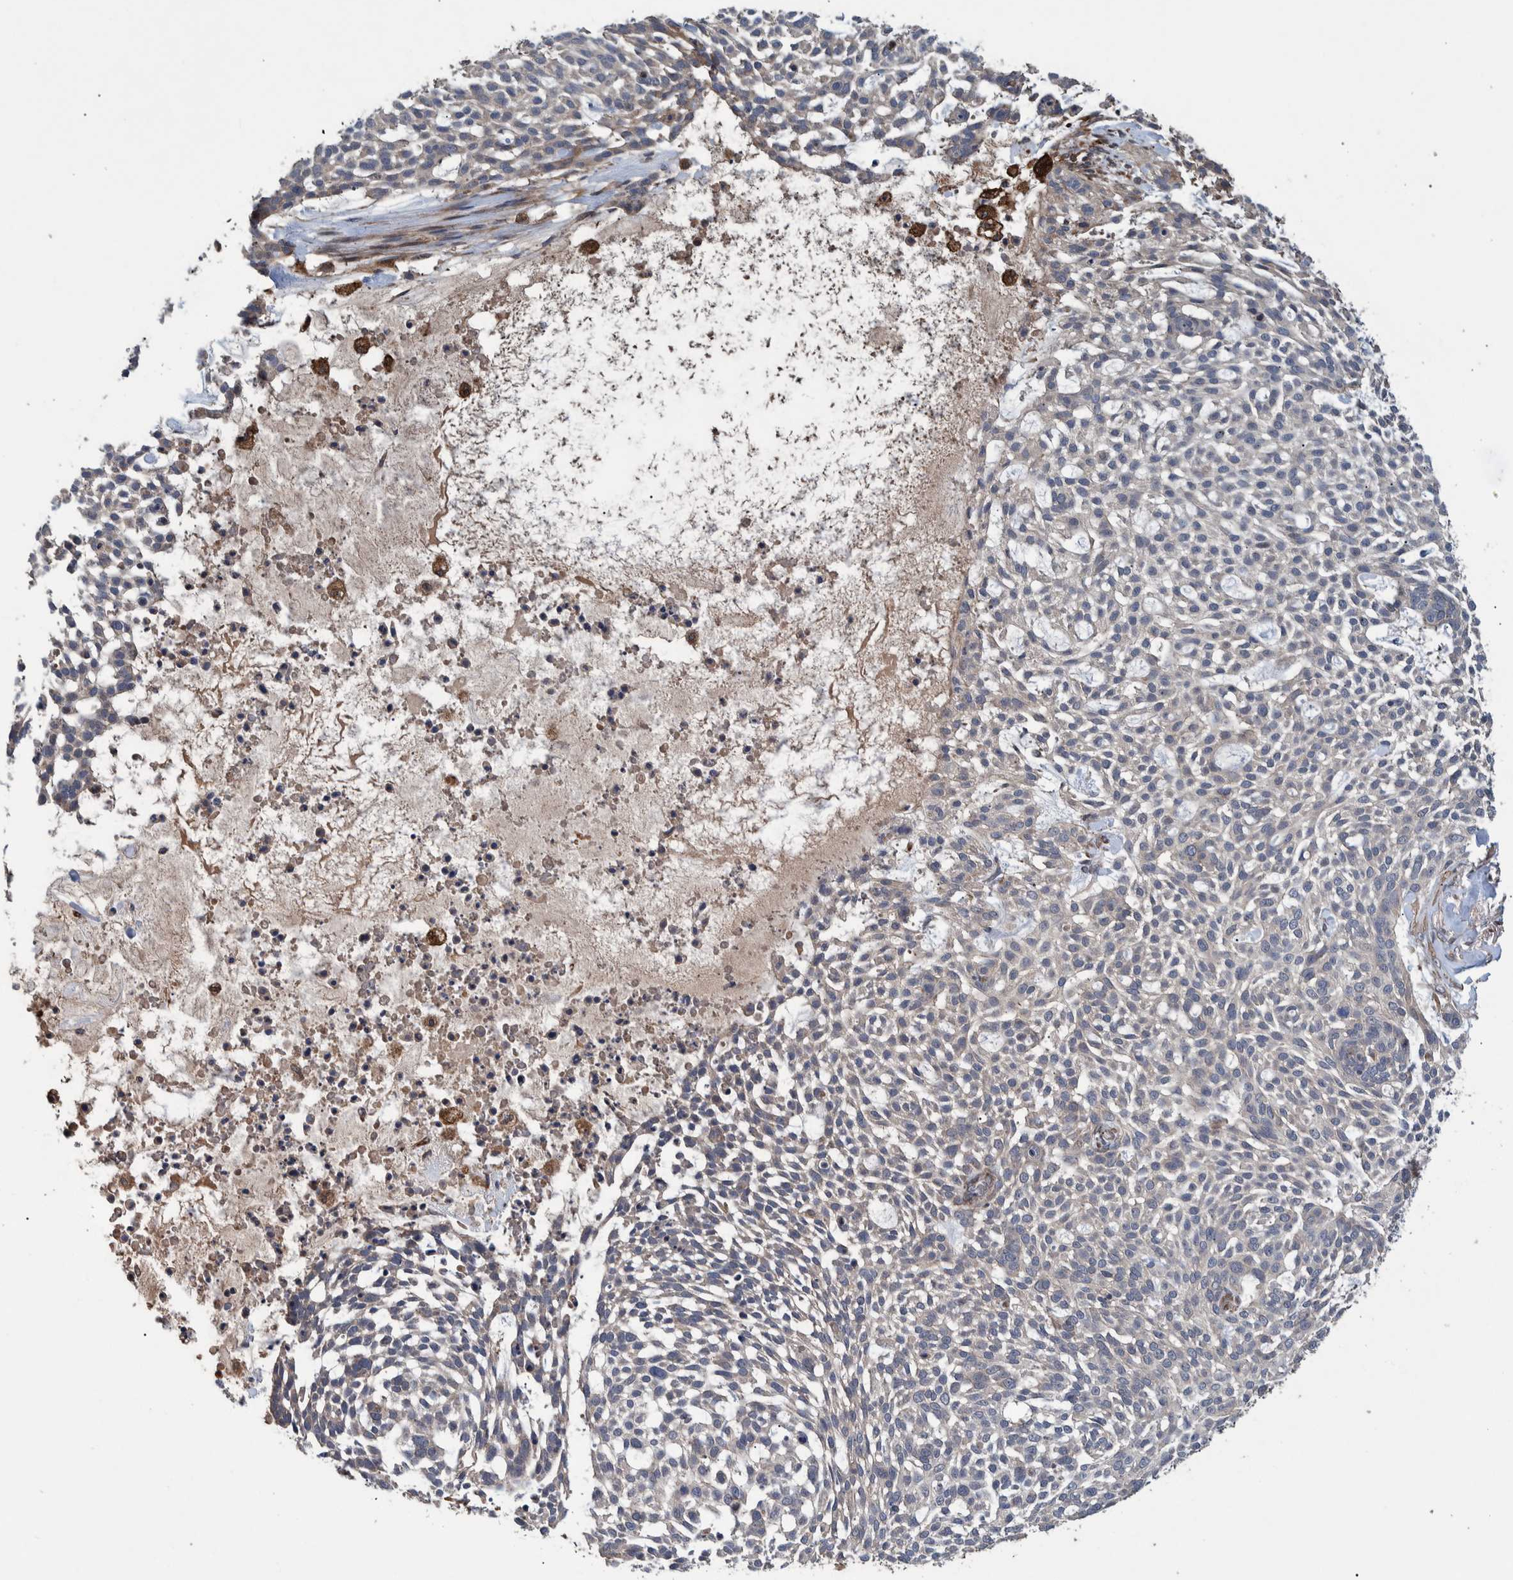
{"staining": {"intensity": "weak", "quantity": "<25%", "location": "cytoplasmic/membranous"}, "tissue": "skin cancer", "cell_type": "Tumor cells", "image_type": "cancer", "snomed": [{"axis": "morphology", "description": "Basal cell carcinoma"}, {"axis": "topography", "description": "Skin"}], "caption": "Skin basal cell carcinoma stained for a protein using immunohistochemistry (IHC) reveals no expression tumor cells.", "gene": "B3GNTL1", "patient": {"sex": "female", "age": 64}}